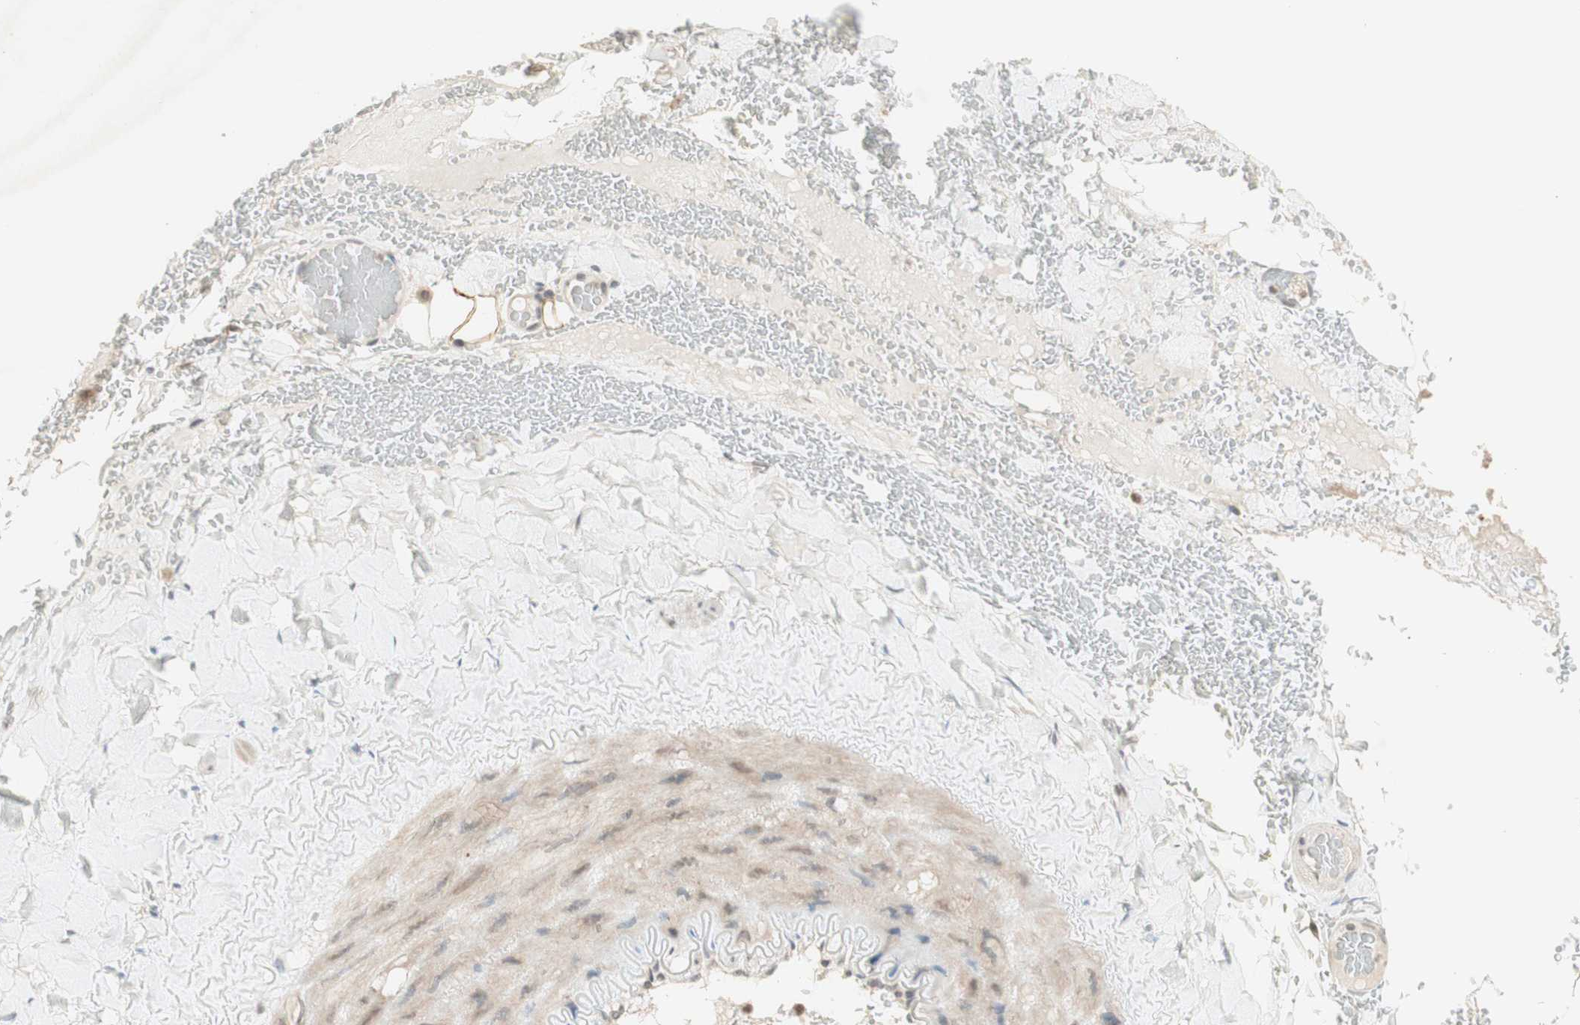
{"staining": {"intensity": "weak", "quantity": ">75%", "location": "cytoplasmic/membranous,nuclear"}, "tissue": "adipose tissue", "cell_type": "Adipocytes", "image_type": "normal", "snomed": [{"axis": "morphology", "description": "Normal tissue, NOS"}, {"axis": "topography", "description": "Peripheral nerve tissue"}], "caption": "Approximately >75% of adipocytes in unremarkable adipose tissue display weak cytoplasmic/membranous,nuclear protein positivity as visualized by brown immunohistochemical staining.", "gene": "GLI1", "patient": {"sex": "male", "age": 70}}